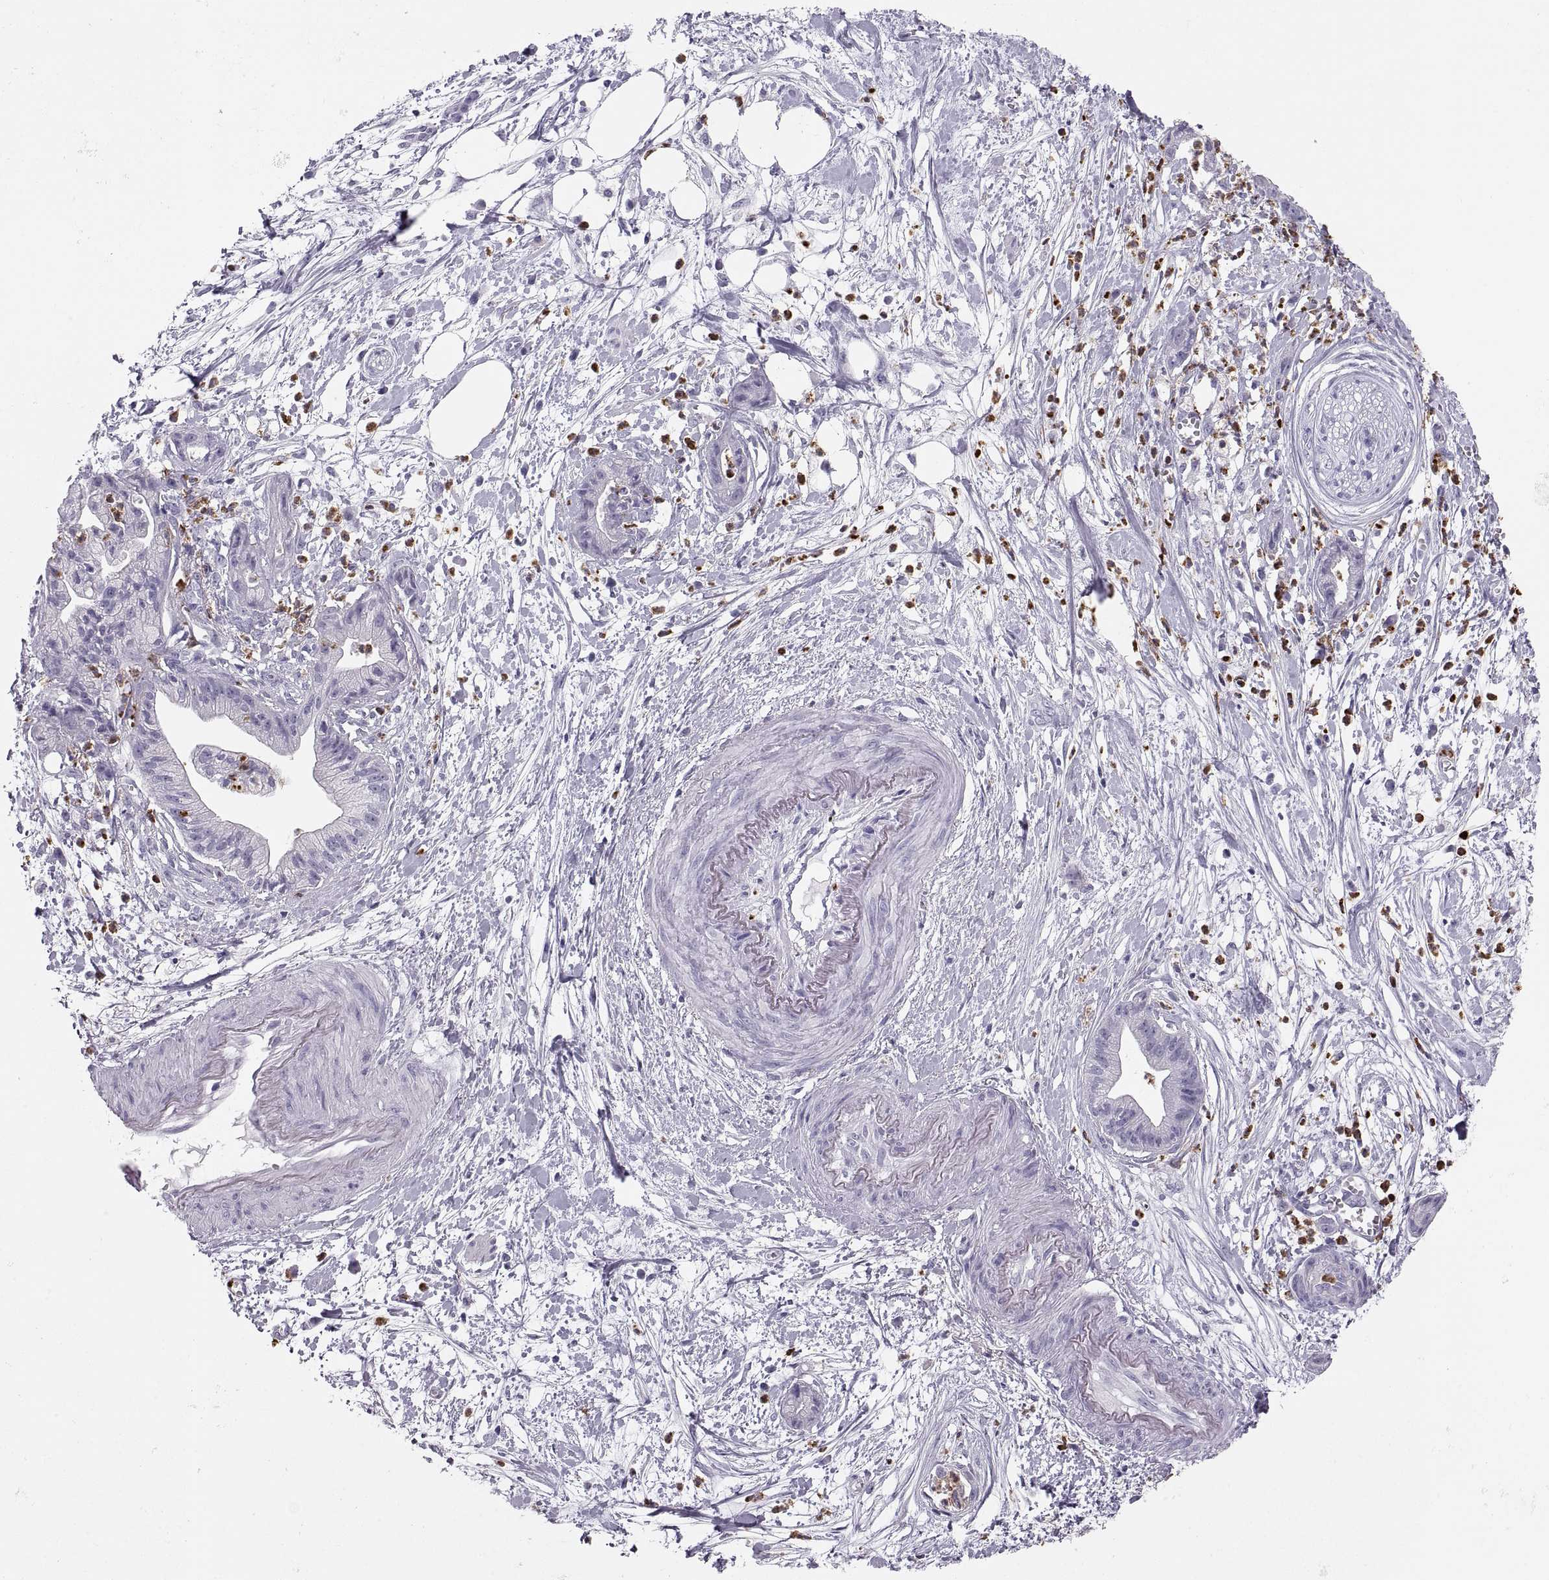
{"staining": {"intensity": "negative", "quantity": "none", "location": "none"}, "tissue": "pancreatic cancer", "cell_type": "Tumor cells", "image_type": "cancer", "snomed": [{"axis": "morphology", "description": "Normal tissue, NOS"}, {"axis": "morphology", "description": "Adenocarcinoma, NOS"}, {"axis": "topography", "description": "Lymph node"}, {"axis": "topography", "description": "Pancreas"}], "caption": "Pancreatic adenocarcinoma stained for a protein using immunohistochemistry demonstrates no expression tumor cells.", "gene": "MILR1", "patient": {"sex": "female", "age": 58}}